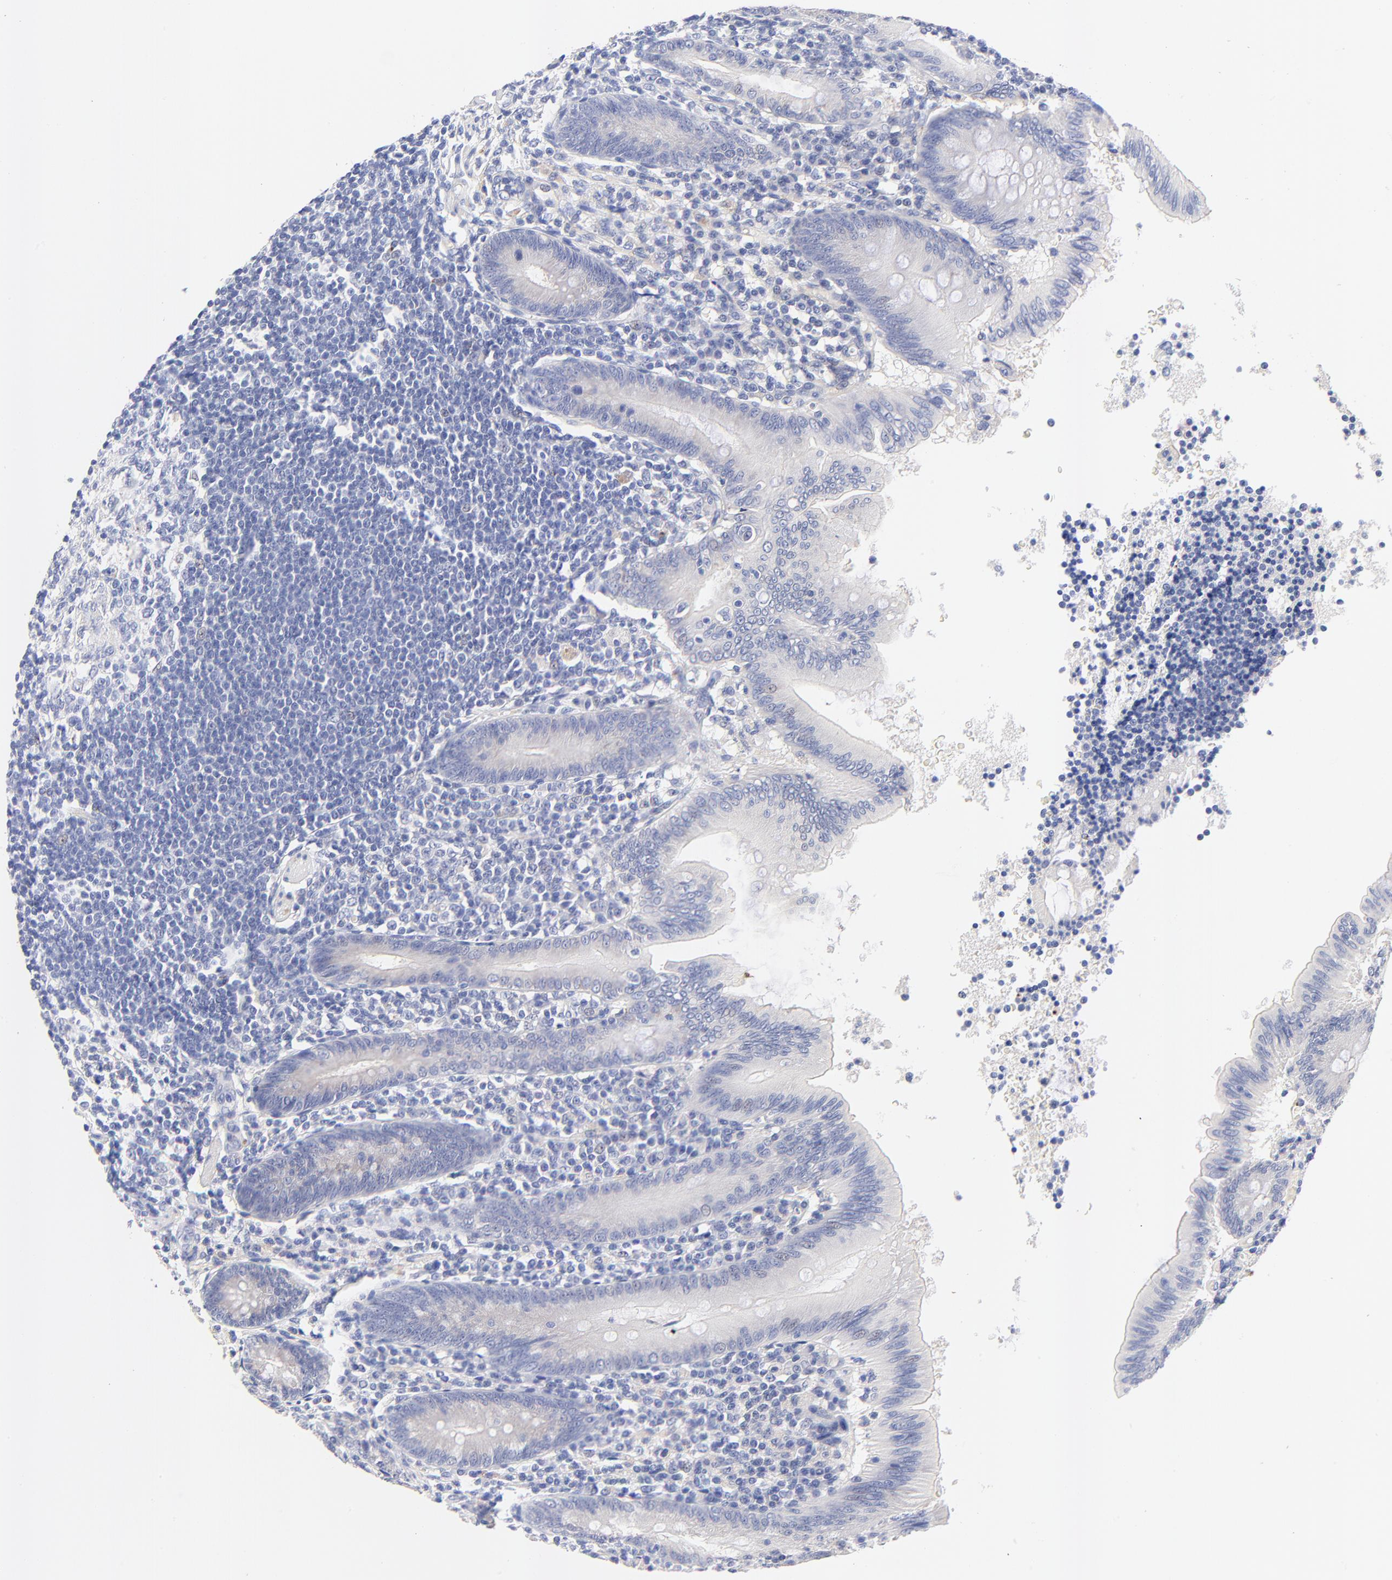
{"staining": {"intensity": "strong", "quantity": "25%-75%", "location": "cytoplasmic/membranous"}, "tissue": "appendix", "cell_type": "Glandular cells", "image_type": "normal", "snomed": [{"axis": "morphology", "description": "Normal tissue, NOS"}, {"axis": "morphology", "description": "Inflammation, NOS"}, {"axis": "topography", "description": "Appendix"}], "caption": "This is an image of immunohistochemistry staining of normal appendix, which shows strong expression in the cytoplasmic/membranous of glandular cells.", "gene": "FAM117B", "patient": {"sex": "male", "age": 46}}